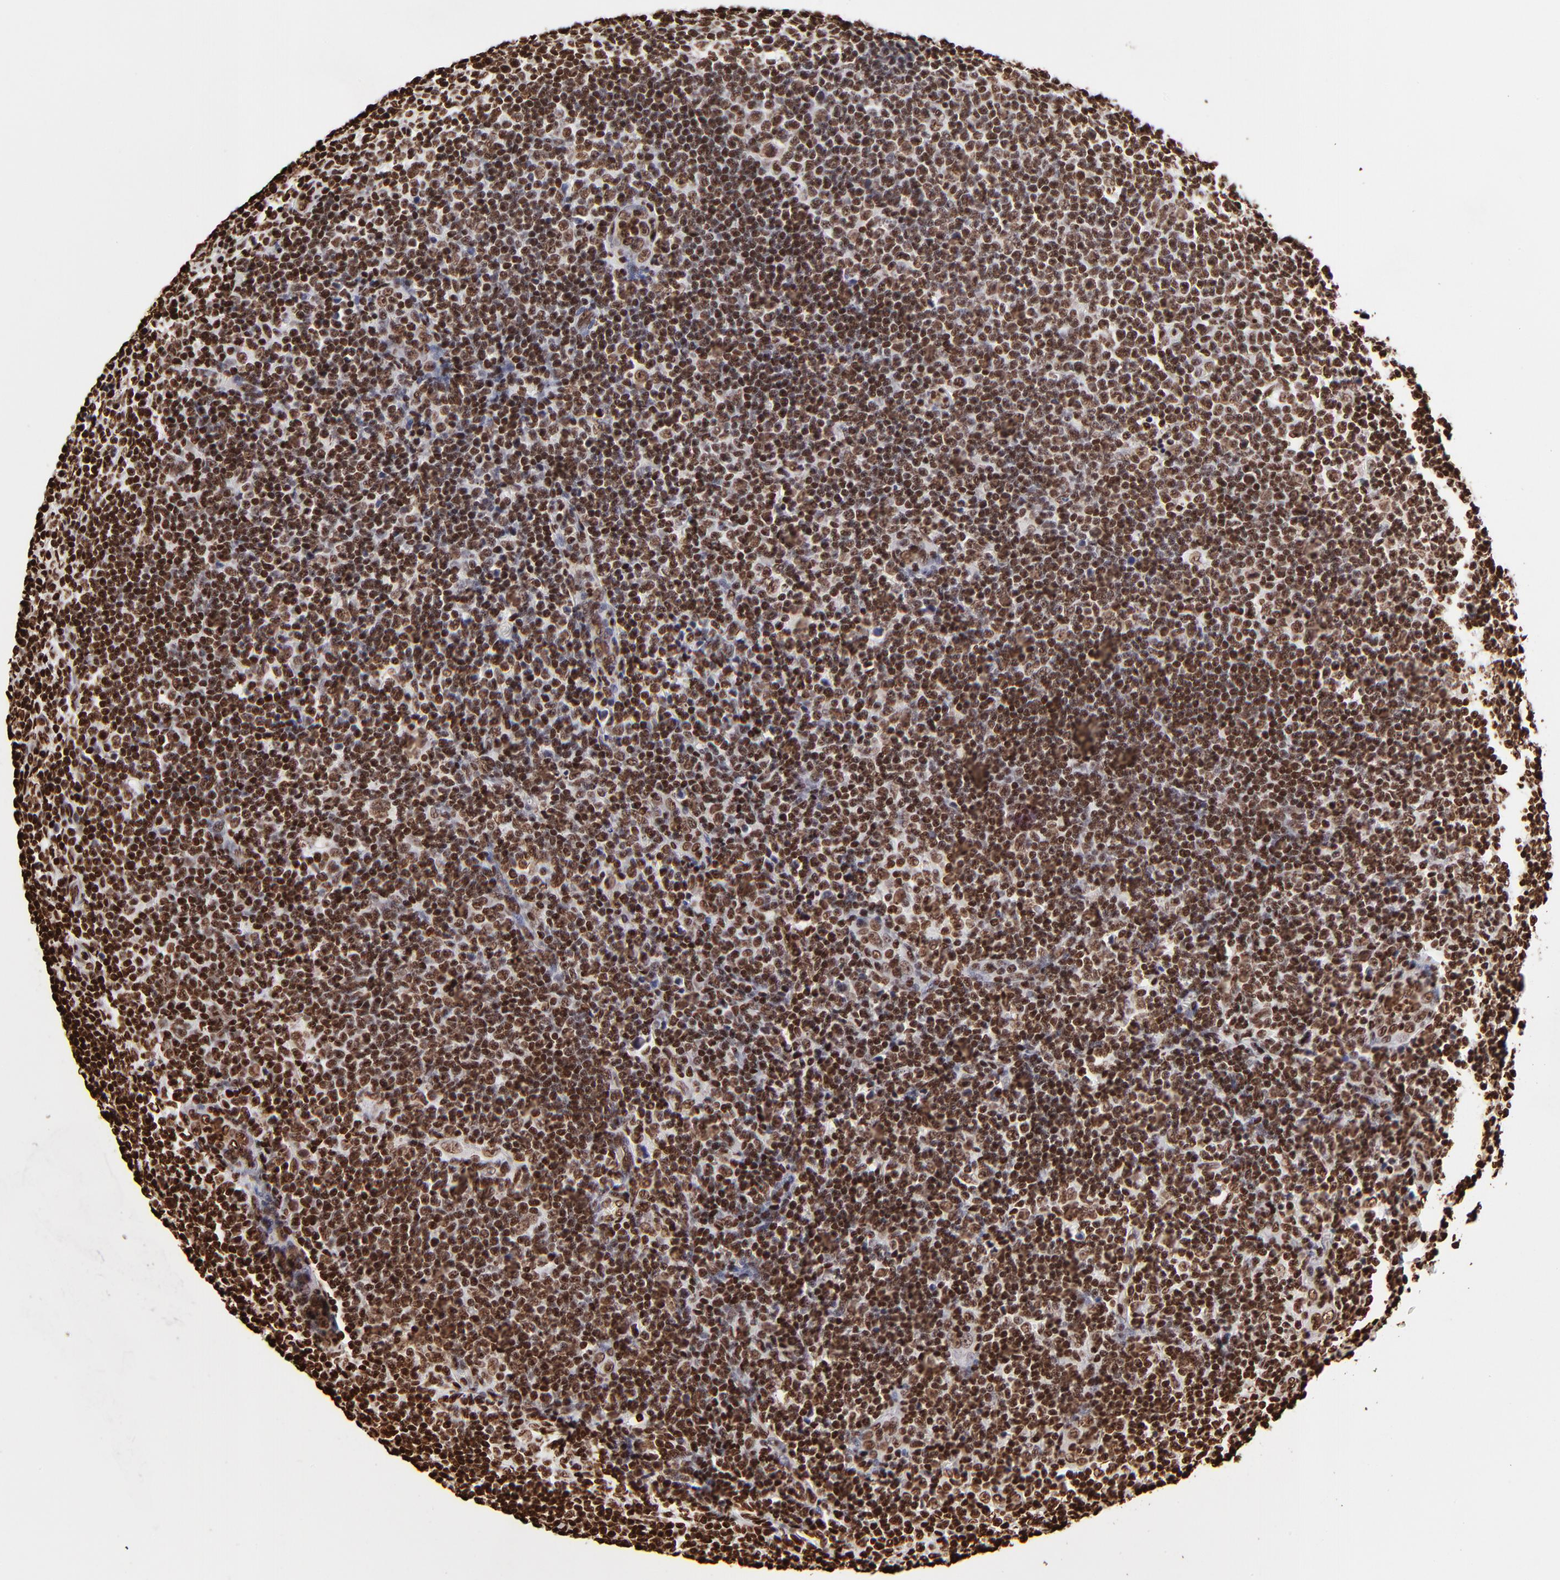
{"staining": {"intensity": "strong", "quantity": ">75%", "location": "nuclear"}, "tissue": "lymphoma", "cell_type": "Tumor cells", "image_type": "cancer", "snomed": [{"axis": "morphology", "description": "Malignant lymphoma, non-Hodgkin's type, Low grade"}, {"axis": "topography", "description": "Lymph node"}], "caption": "Approximately >75% of tumor cells in low-grade malignant lymphoma, non-Hodgkin's type show strong nuclear protein expression as visualized by brown immunohistochemical staining.", "gene": "ZNF544", "patient": {"sex": "male", "age": 74}}